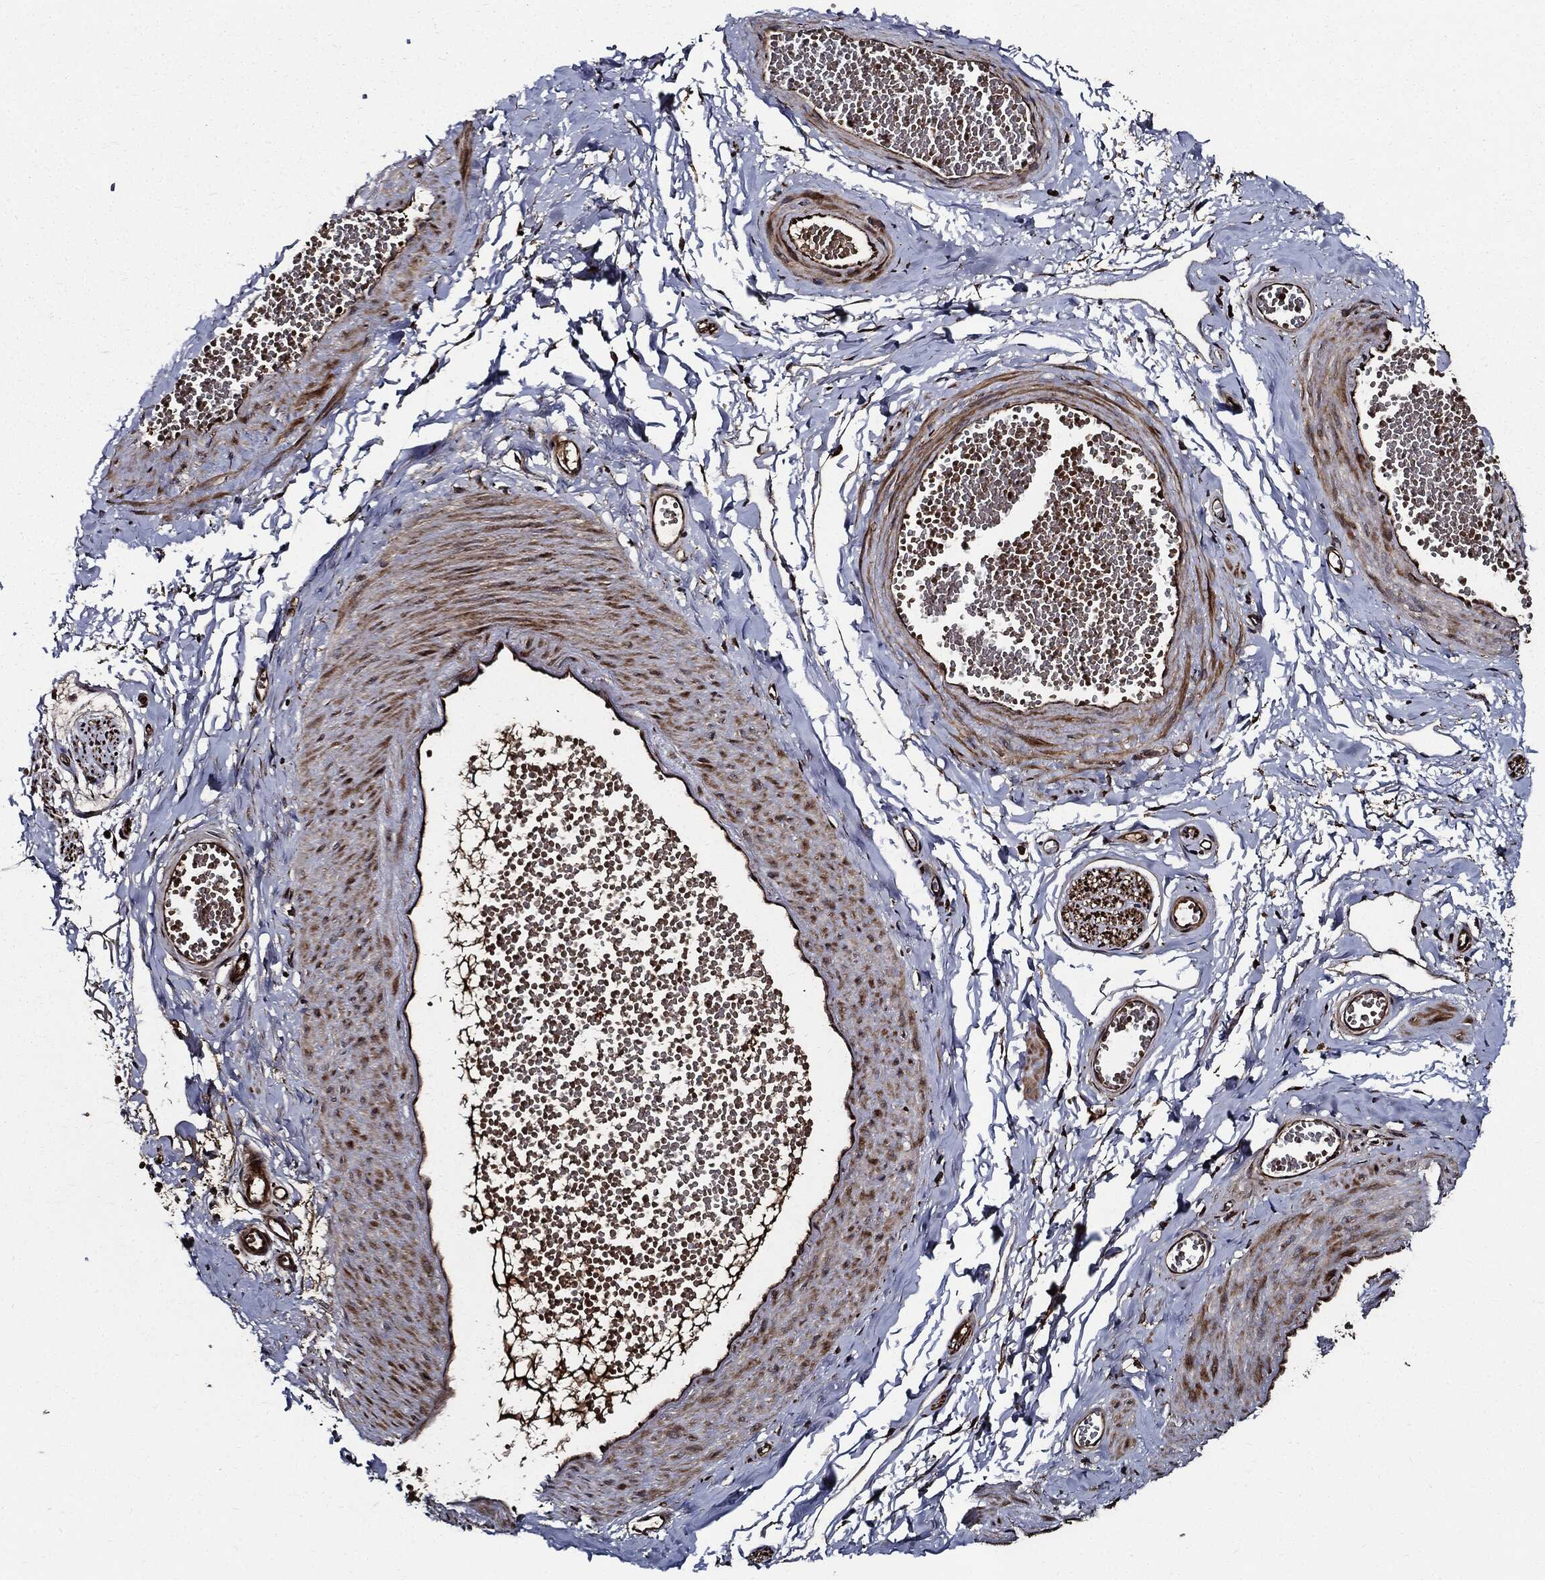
{"staining": {"intensity": "moderate", "quantity": "25%-75%", "location": "cytoplasmic/membranous"}, "tissue": "adipose tissue", "cell_type": "Adipocytes", "image_type": "normal", "snomed": [{"axis": "morphology", "description": "Normal tissue, NOS"}, {"axis": "topography", "description": "Smooth muscle"}, {"axis": "topography", "description": "Peripheral nerve tissue"}], "caption": "Immunohistochemical staining of unremarkable adipose tissue exhibits 25%-75% levels of moderate cytoplasmic/membranous protein positivity in about 25%-75% of adipocytes. The staining is performed using DAB (3,3'-diaminobenzidine) brown chromogen to label protein expression. The nuclei are counter-stained blue using hematoxylin.", "gene": "HTT", "patient": {"sex": "male", "age": 22}}